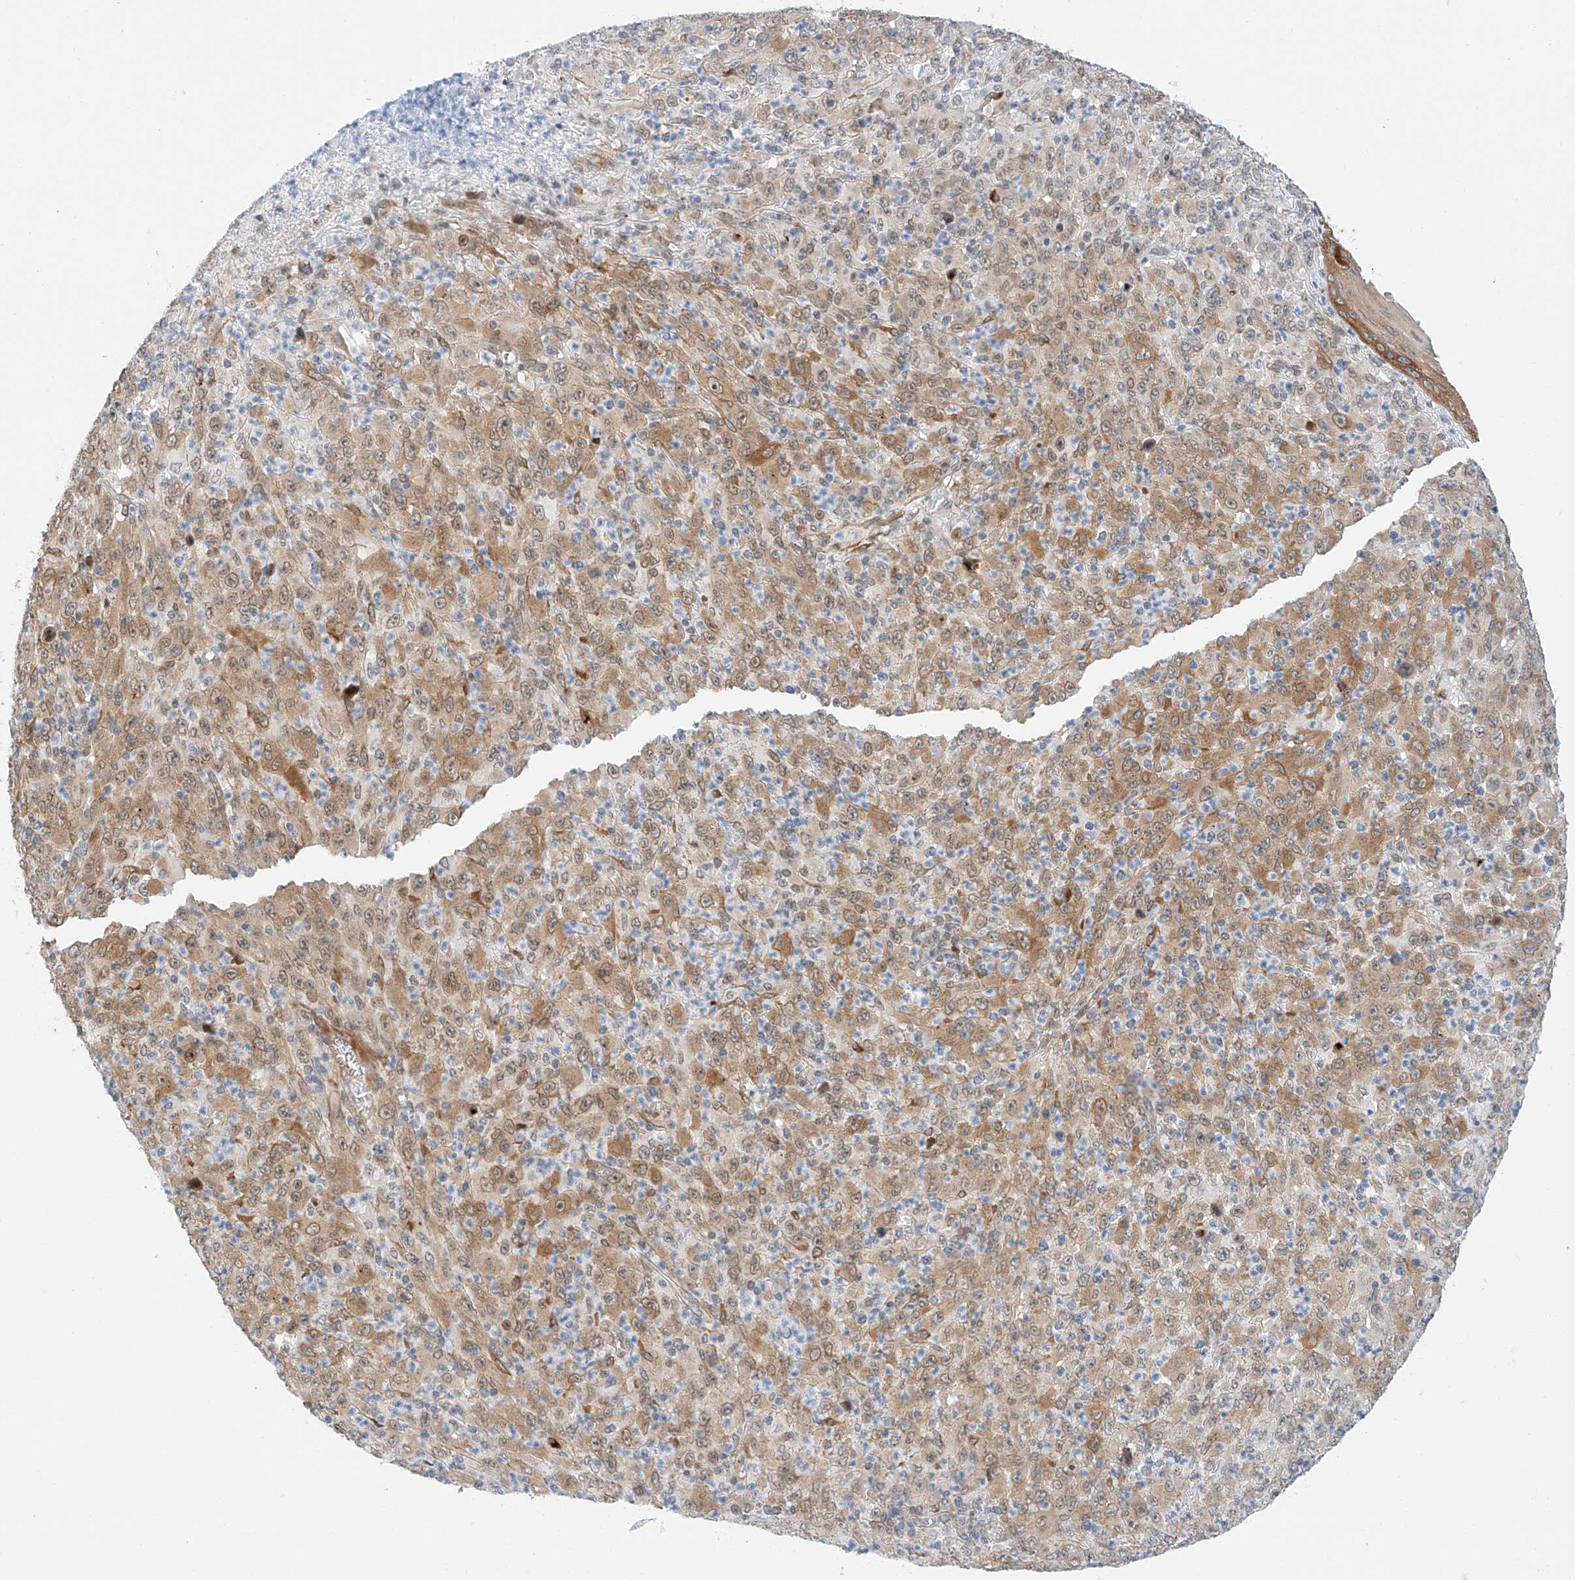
{"staining": {"intensity": "moderate", "quantity": ">75%", "location": "cytoplasmic/membranous,nuclear"}, "tissue": "melanoma", "cell_type": "Tumor cells", "image_type": "cancer", "snomed": [{"axis": "morphology", "description": "Malignant melanoma, Metastatic site"}, {"axis": "topography", "description": "Skin"}], "caption": "Moderate cytoplasmic/membranous and nuclear expression for a protein is seen in approximately >75% of tumor cells of melanoma using immunohistochemistry (IHC).", "gene": "CARMIL1", "patient": {"sex": "female", "age": 56}}